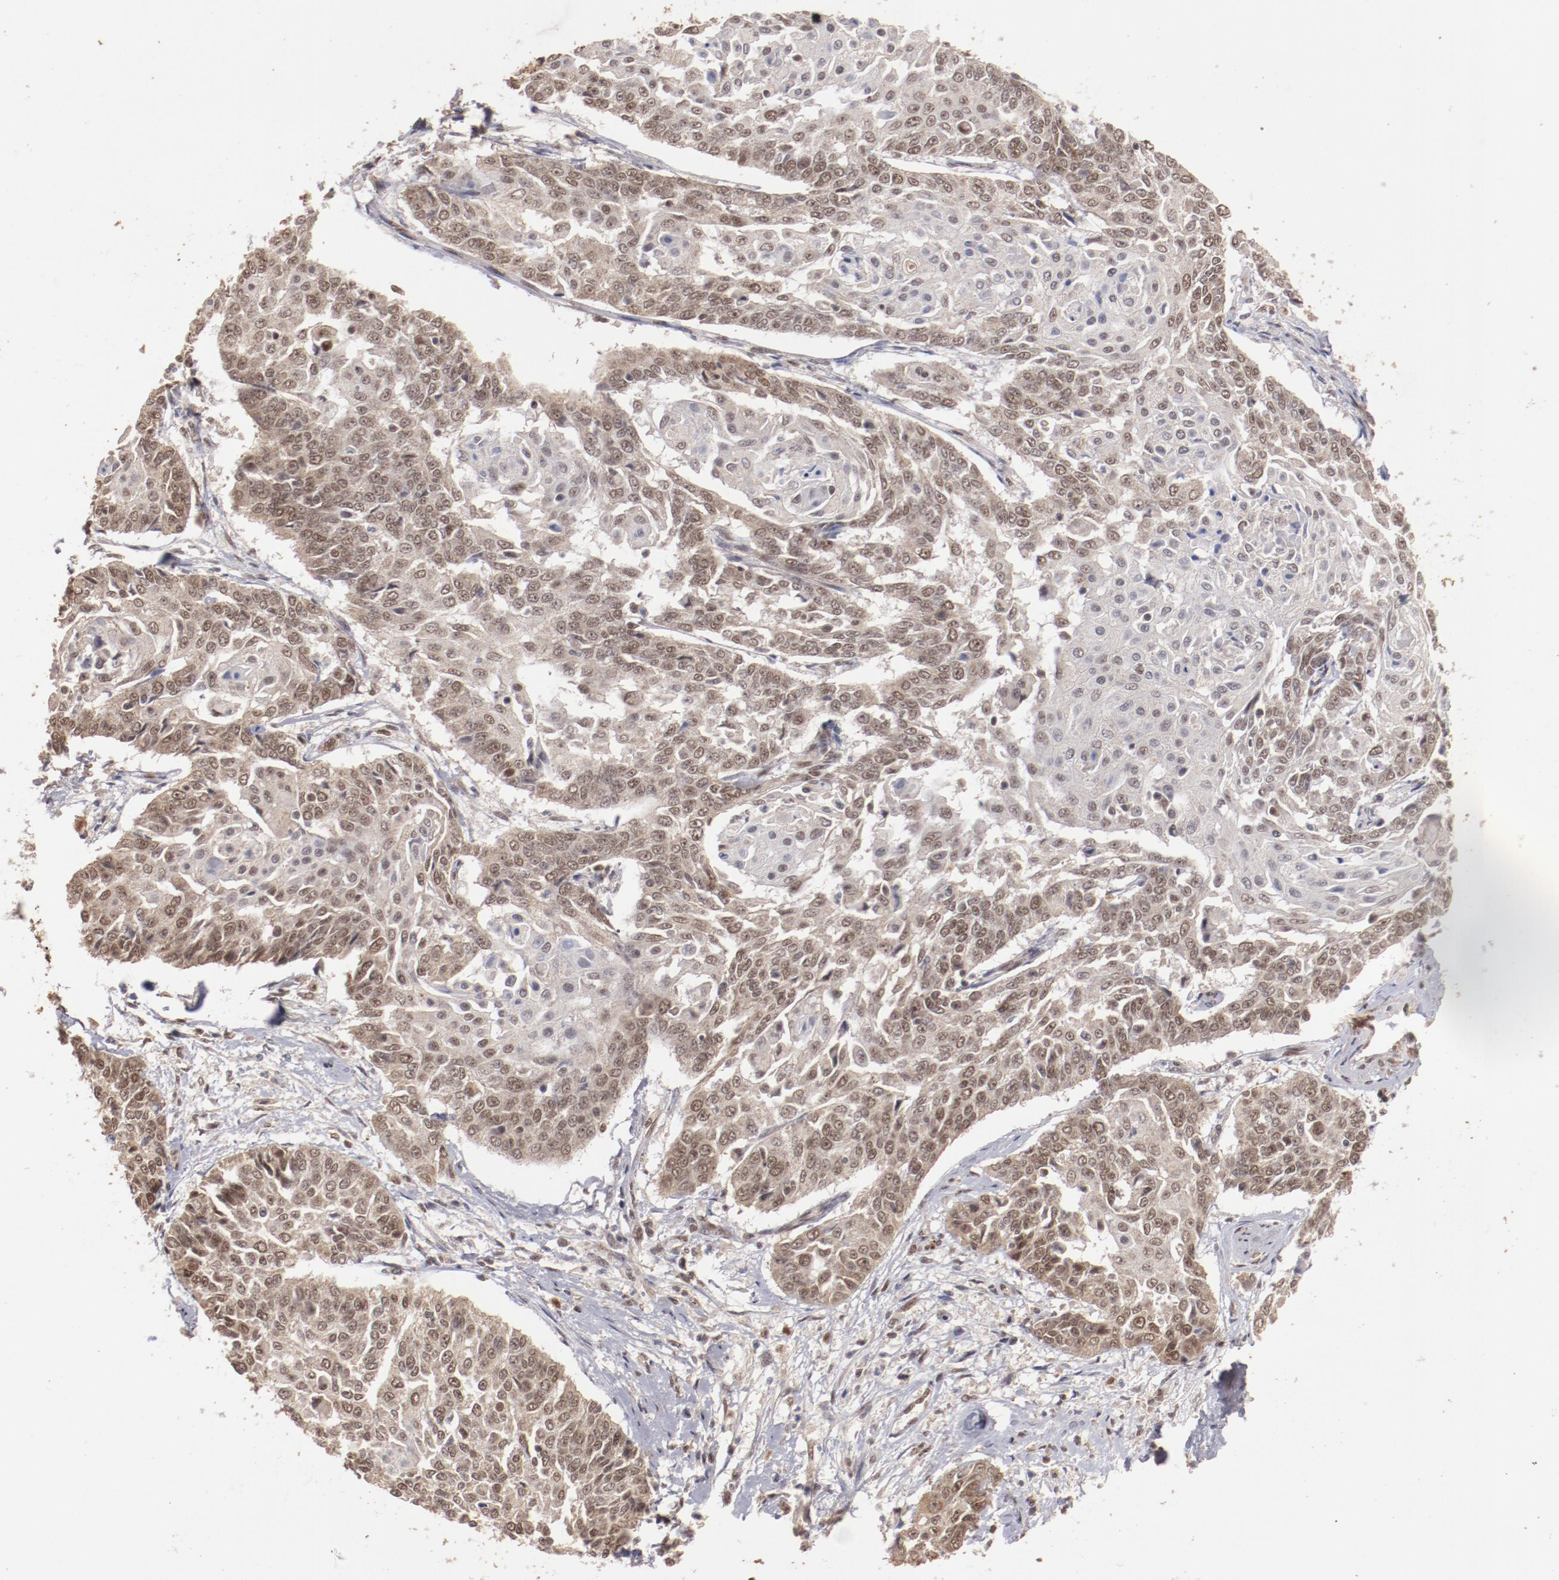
{"staining": {"intensity": "moderate", "quantity": "25%-75%", "location": "cytoplasmic/membranous,nuclear"}, "tissue": "cervical cancer", "cell_type": "Tumor cells", "image_type": "cancer", "snomed": [{"axis": "morphology", "description": "Squamous cell carcinoma, NOS"}, {"axis": "topography", "description": "Cervix"}], "caption": "Tumor cells reveal moderate cytoplasmic/membranous and nuclear expression in about 25%-75% of cells in squamous cell carcinoma (cervical).", "gene": "CLOCK", "patient": {"sex": "female", "age": 64}}